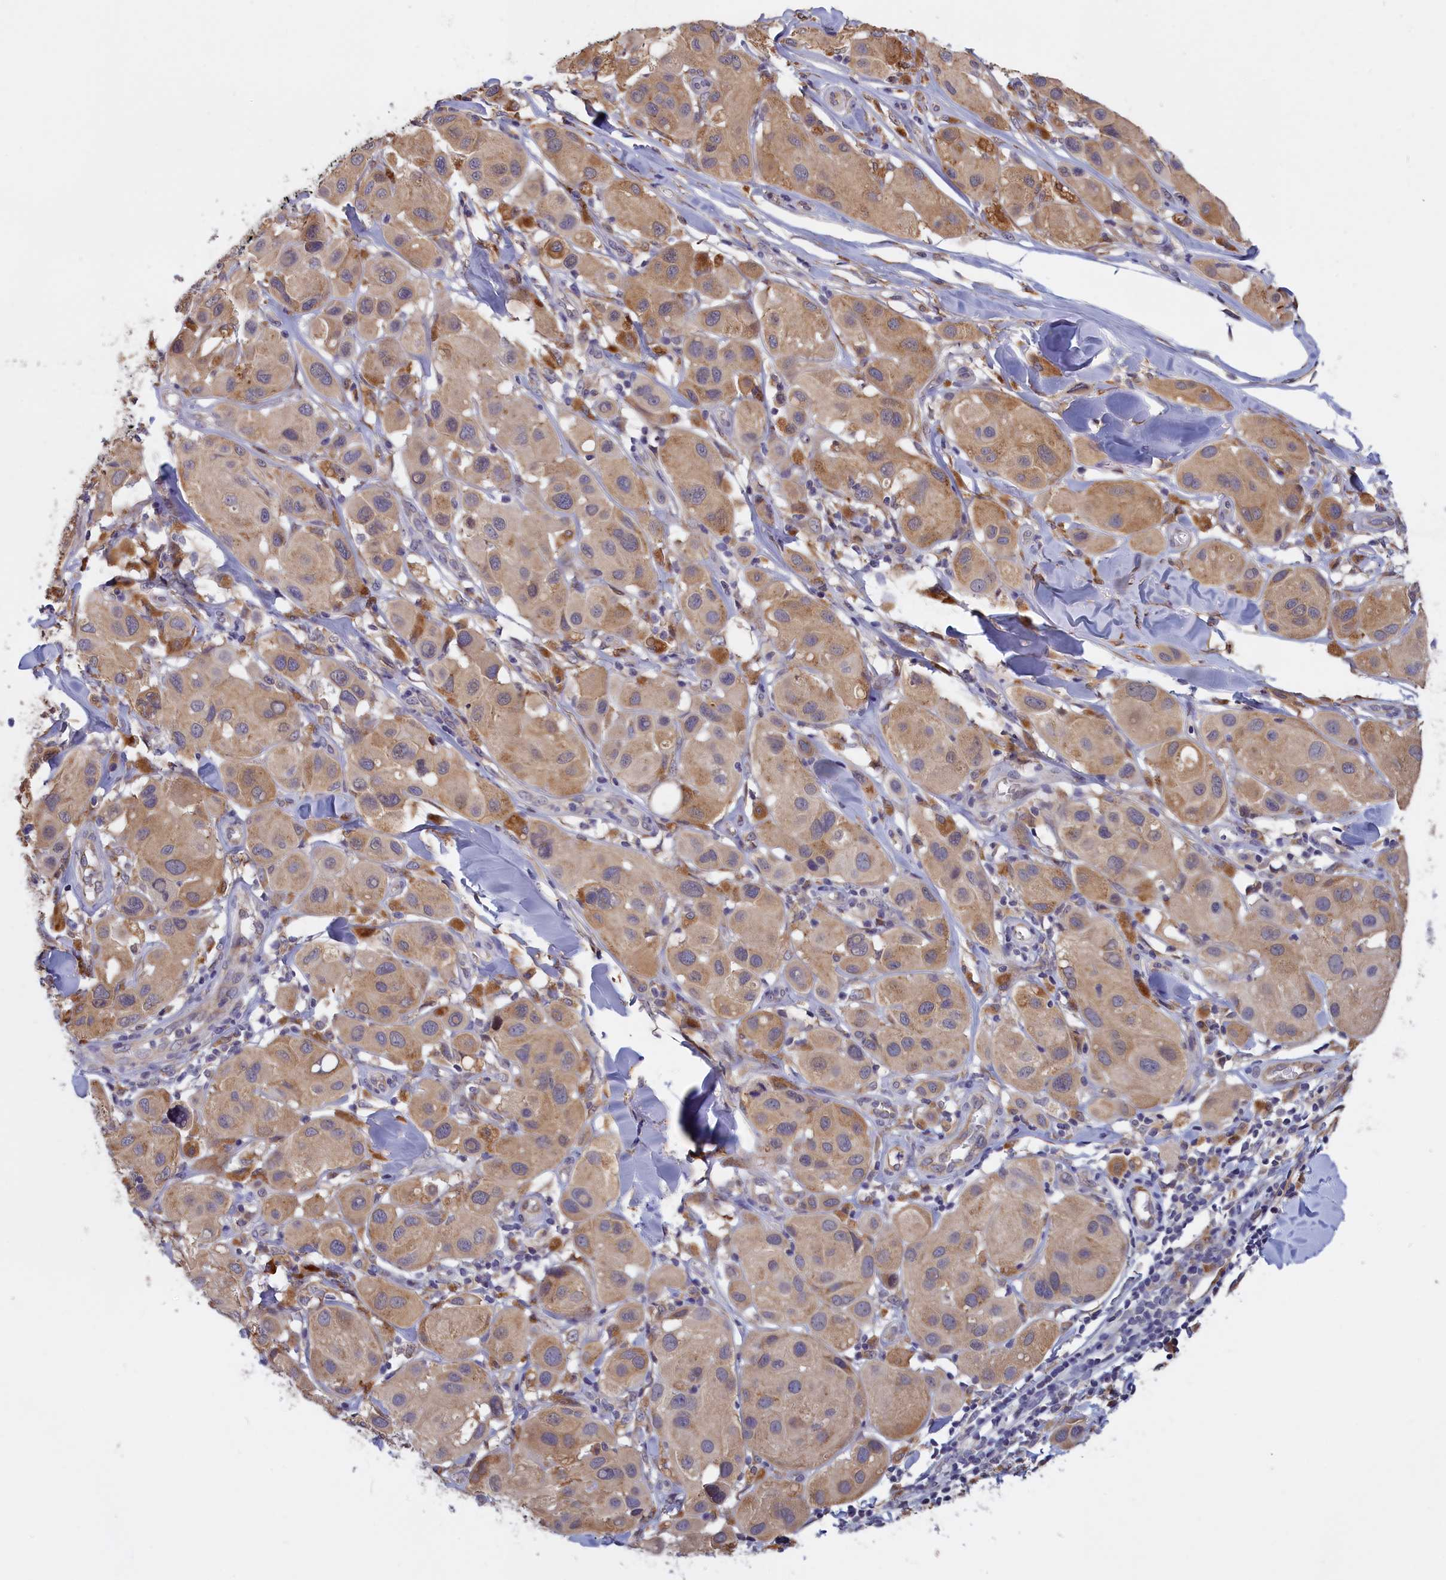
{"staining": {"intensity": "weak", "quantity": ">75%", "location": "cytoplasmic/membranous"}, "tissue": "melanoma", "cell_type": "Tumor cells", "image_type": "cancer", "snomed": [{"axis": "morphology", "description": "Malignant melanoma, Metastatic site"}, {"axis": "topography", "description": "Skin"}], "caption": "Immunohistochemistry of malignant melanoma (metastatic site) reveals low levels of weak cytoplasmic/membranous staining in about >75% of tumor cells. The staining was performed using DAB (3,3'-diaminobenzidine), with brown indicating positive protein expression. Nuclei are stained blue with hematoxylin.", "gene": "COL19A1", "patient": {"sex": "male", "age": 41}}